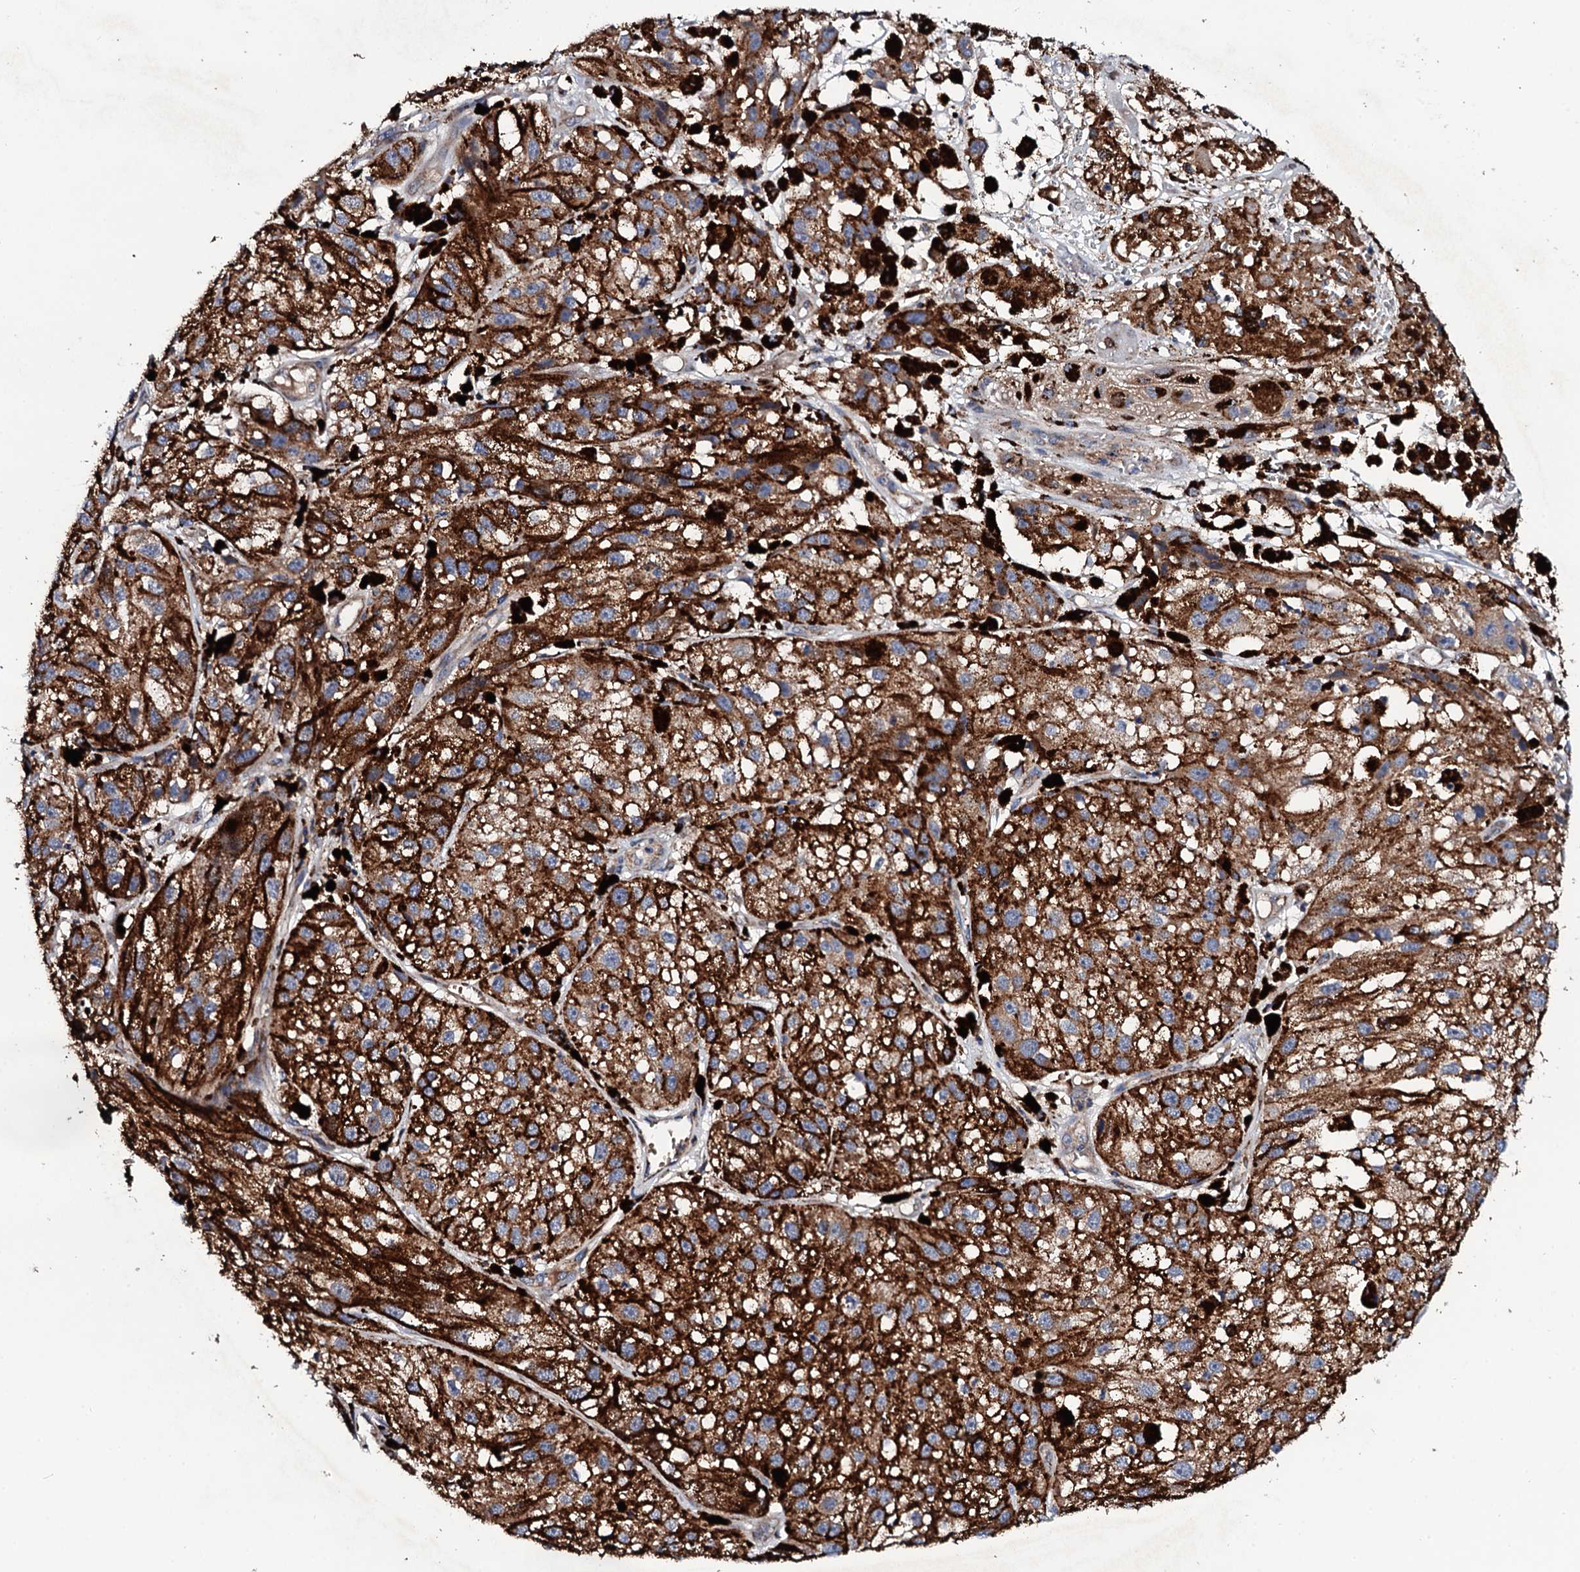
{"staining": {"intensity": "moderate", "quantity": ">75%", "location": "cytoplasmic/membranous"}, "tissue": "melanoma", "cell_type": "Tumor cells", "image_type": "cancer", "snomed": [{"axis": "morphology", "description": "Malignant melanoma, NOS"}, {"axis": "topography", "description": "Skin"}], "caption": "IHC (DAB (3,3'-diaminobenzidine)) staining of melanoma displays moderate cytoplasmic/membranous protein positivity in approximately >75% of tumor cells.", "gene": "COG4", "patient": {"sex": "male", "age": 88}}